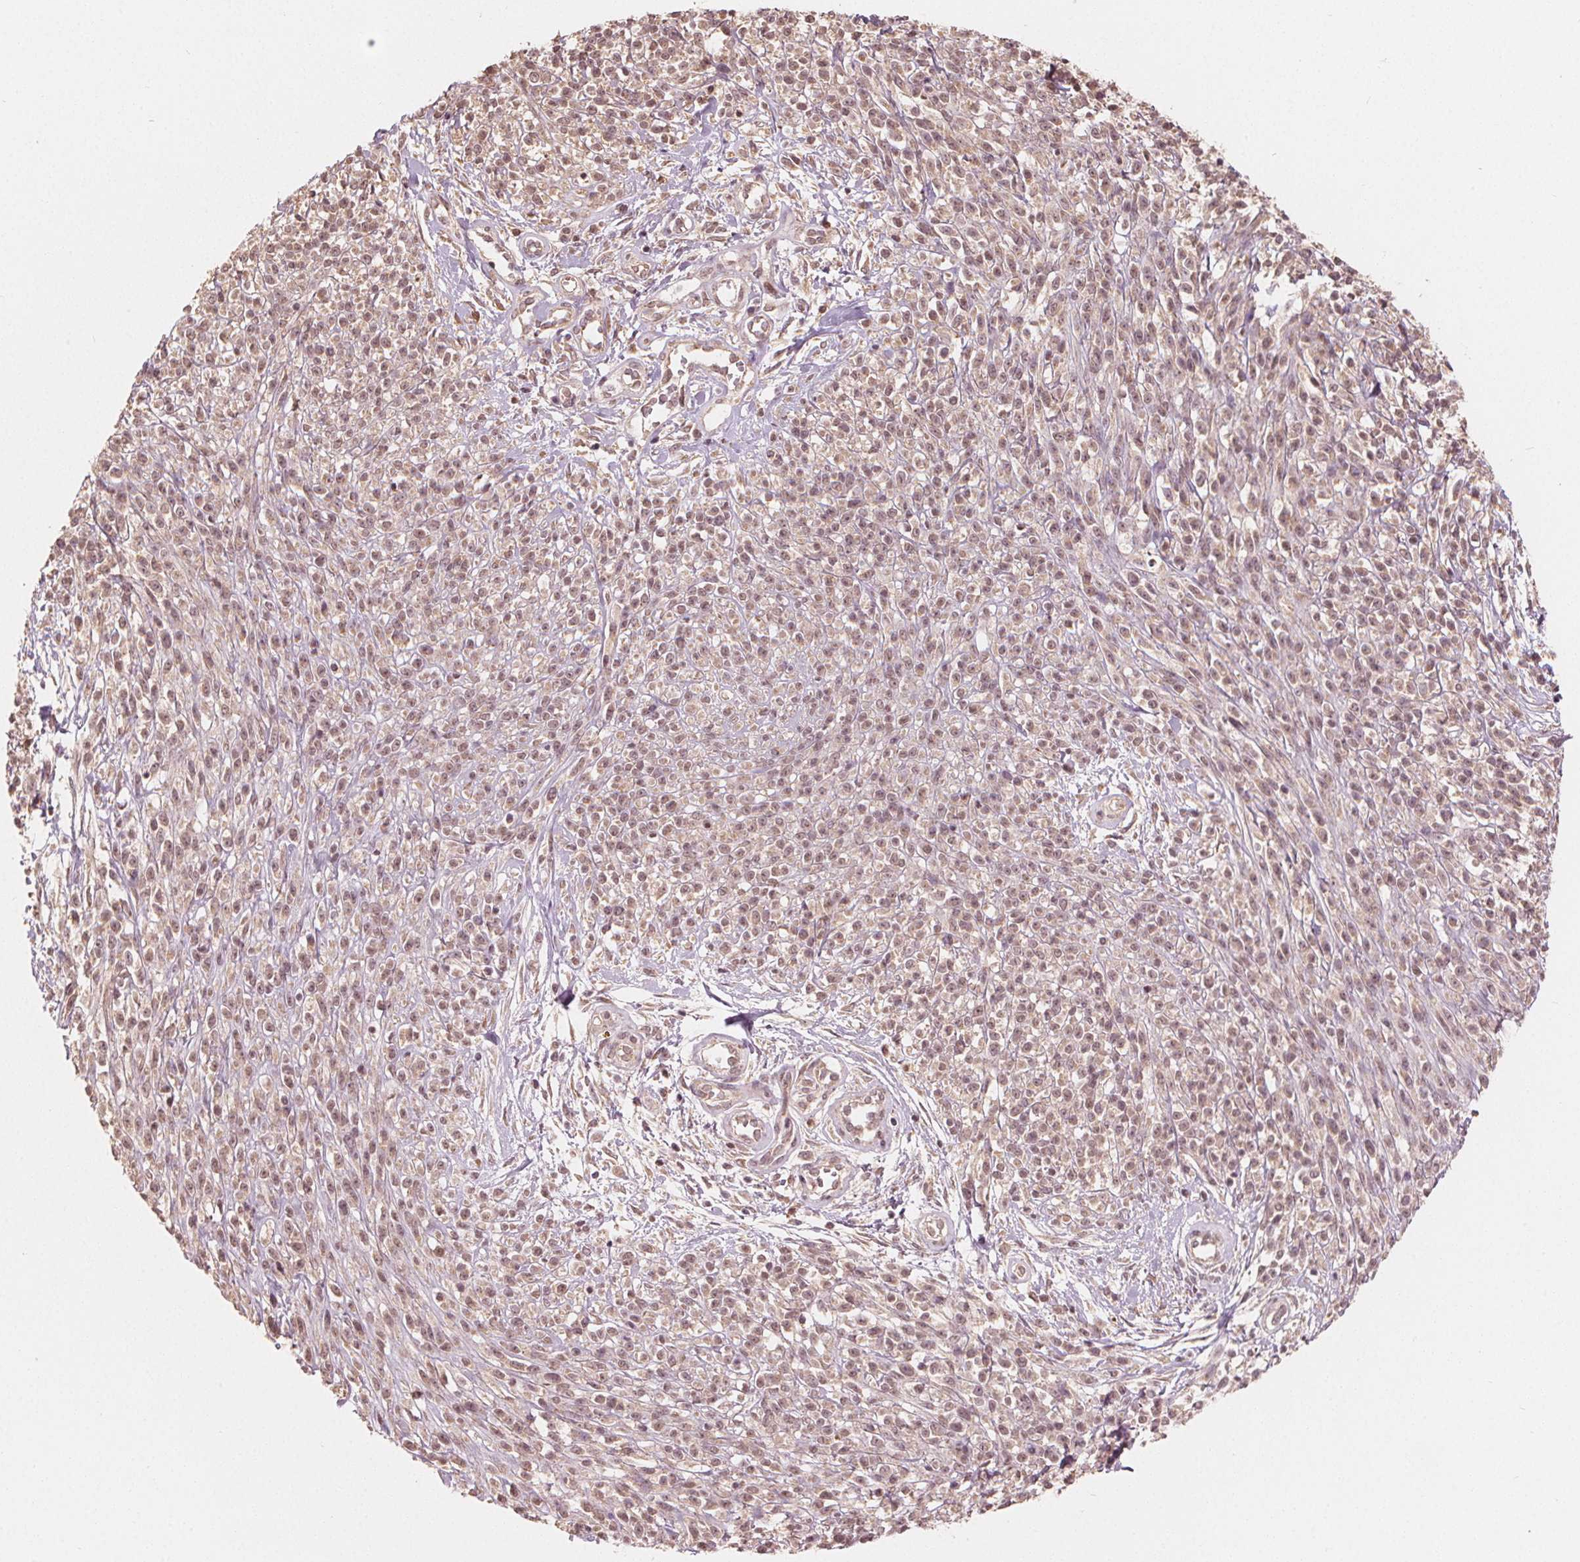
{"staining": {"intensity": "weak", "quantity": ">75%", "location": "nuclear"}, "tissue": "melanoma", "cell_type": "Tumor cells", "image_type": "cancer", "snomed": [{"axis": "morphology", "description": "Malignant melanoma, NOS"}, {"axis": "topography", "description": "Skin"}, {"axis": "topography", "description": "Skin of trunk"}], "caption": "A low amount of weak nuclear staining is present in about >75% of tumor cells in malignant melanoma tissue.", "gene": "CLBA1", "patient": {"sex": "male", "age": 74}}